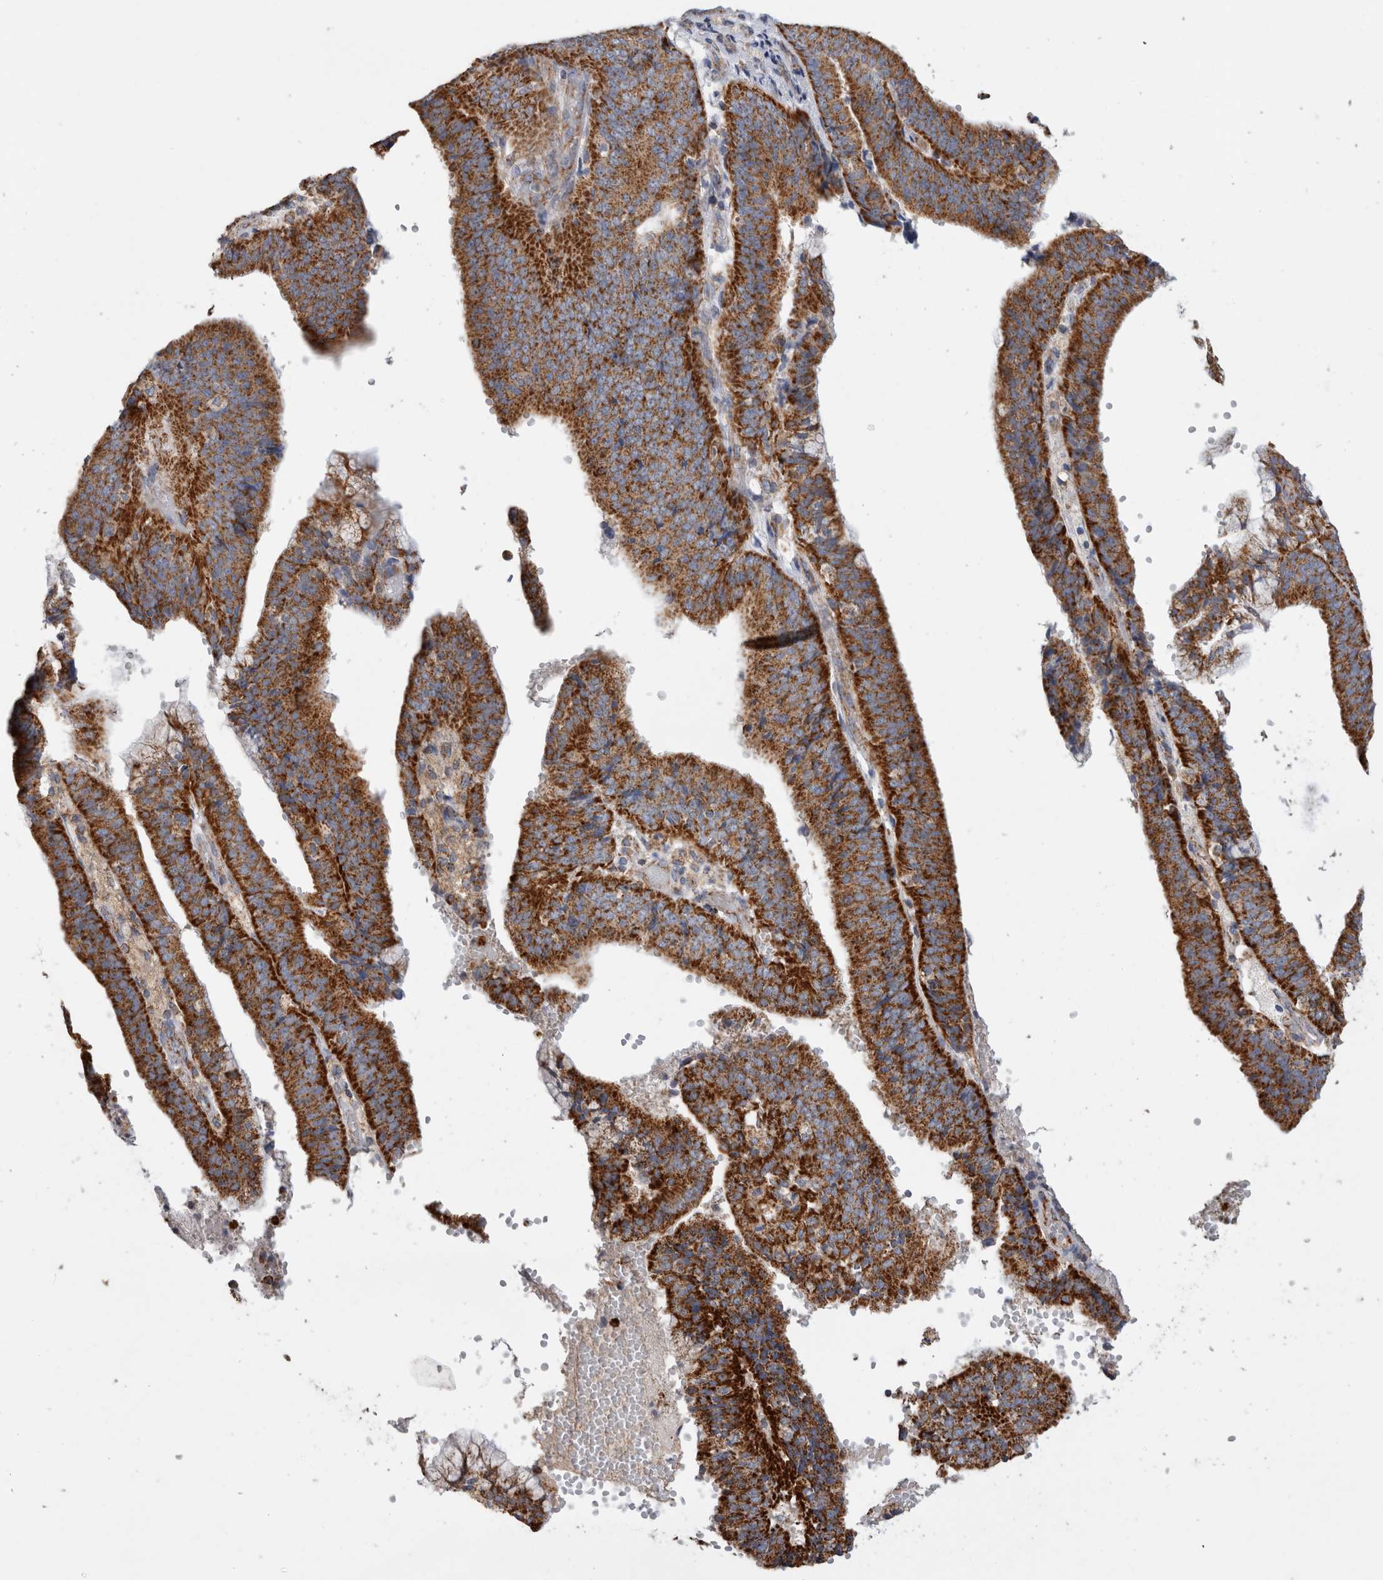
{"staining": {"intensity": "strong", "quantity": ">75%", "location": "cytoplasmic/membranous"}, "tissue": "endometrial cancer", "cell_type": "Tumor cells", "image_type": "cancer", "snomed": [{"axis": "morphology", "description": "Adenocarcinoma, NOS"}, {"axis": "topography", "description": "Endometrium"}], "caption": "Protein expression by immunohistochemistry (IHC) demonstrates strong cytoplasmic/membranous positivity in approximately >75% of tumor cells in endometrial cancer (adenocarcinoma). (Stains: DAB in brown, nuclei in blue, Microscopy: brightfield microscopy at high magnification).", "gene": "IARS2", "patient": {"sex": "female", "age": 63}}